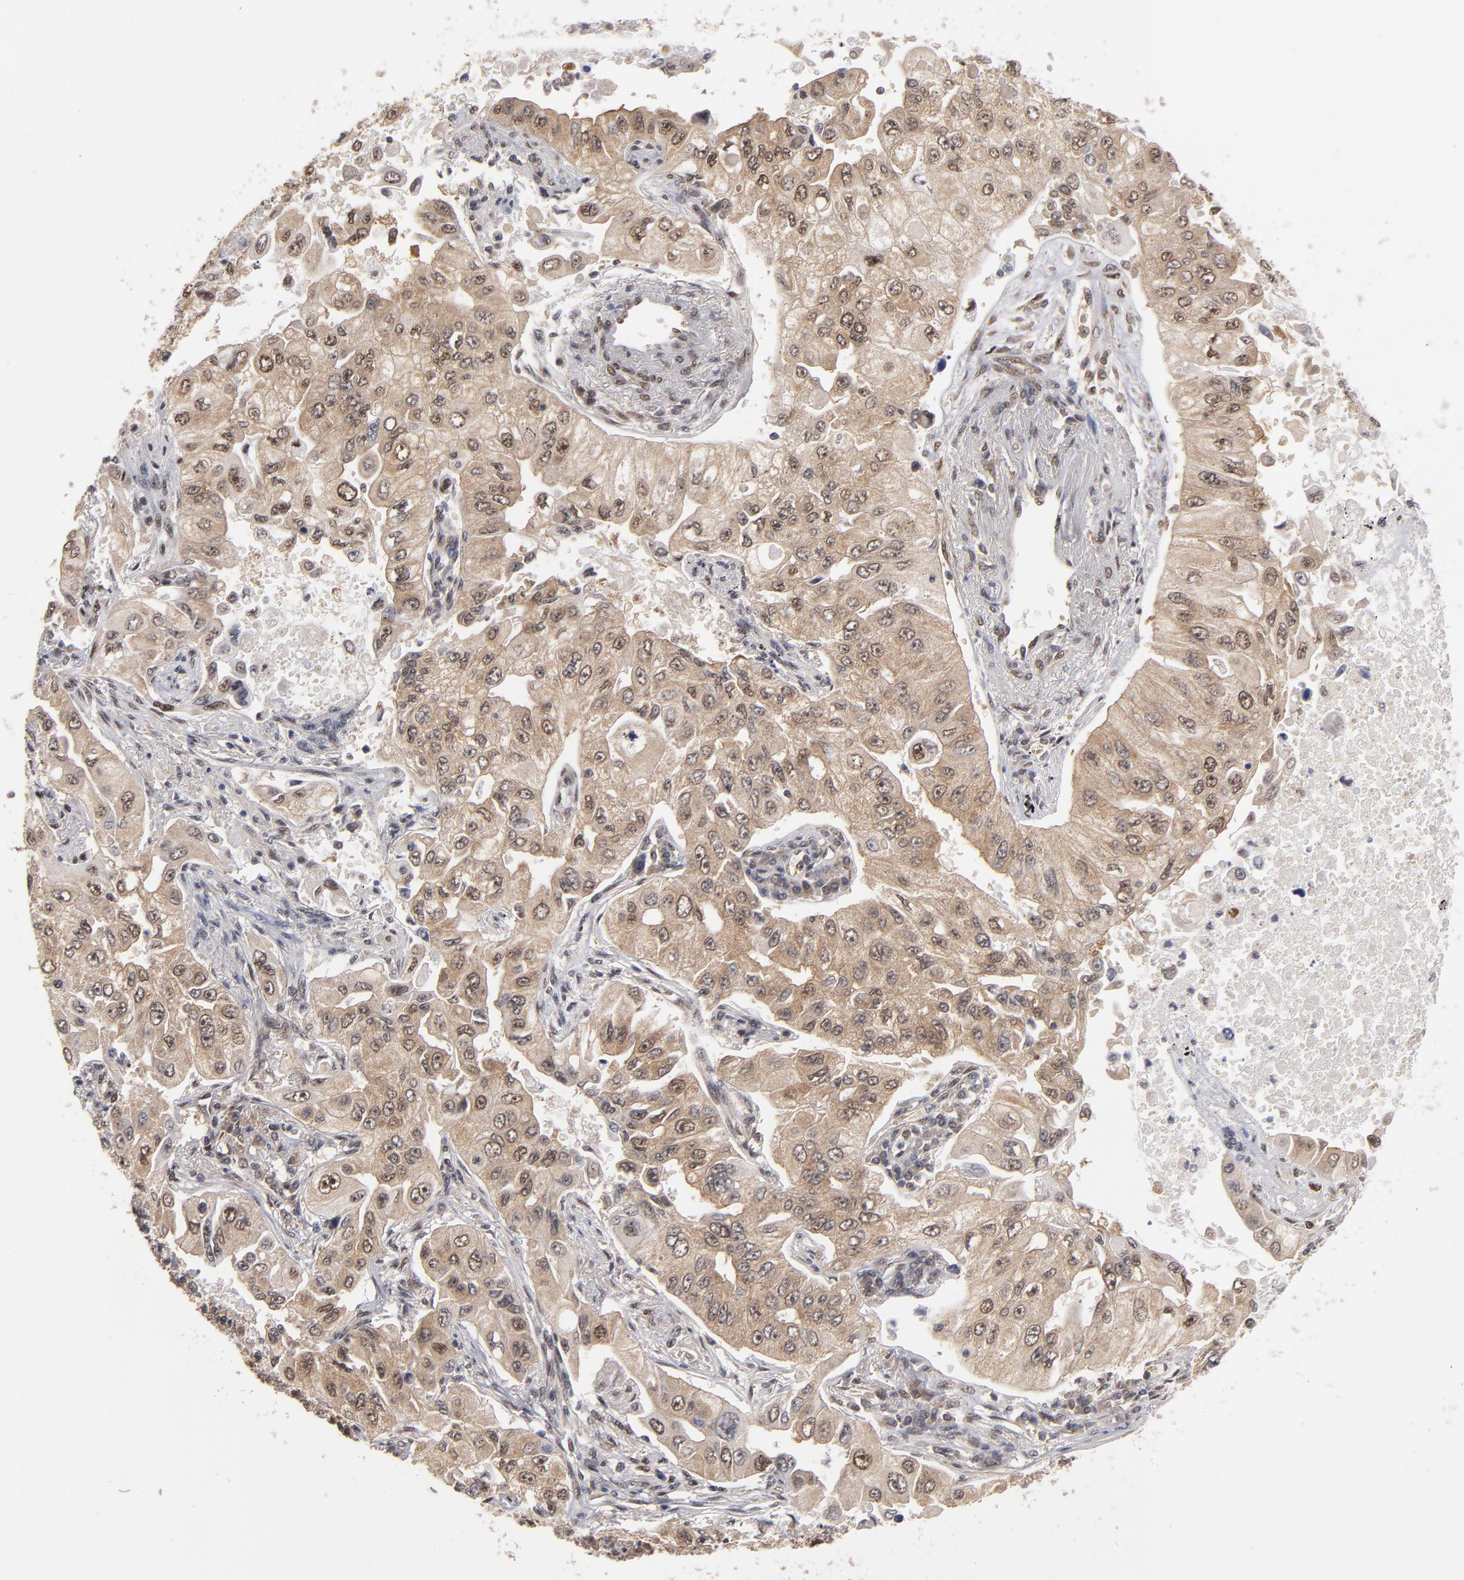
{"staining": {"intensity": "moderate", "quantity": ">75%", "location": "cytoplasmic/membranous,nuclear"}, "tissue": "lung cancer", "cell_type": "Tumor cells", "image_type": "cancer", "snomed": [{"axis": "morphology", "description": "Adenocarcinoma, NOS"}, {"axis": "topography", "description": "Lung"}], "caption": "Lung adenocarcinoma stained with a protein marker shows moderate staining in tumor cells.", "gene": "HUWE1", "patient": {"sex": "male", "age": 84}}